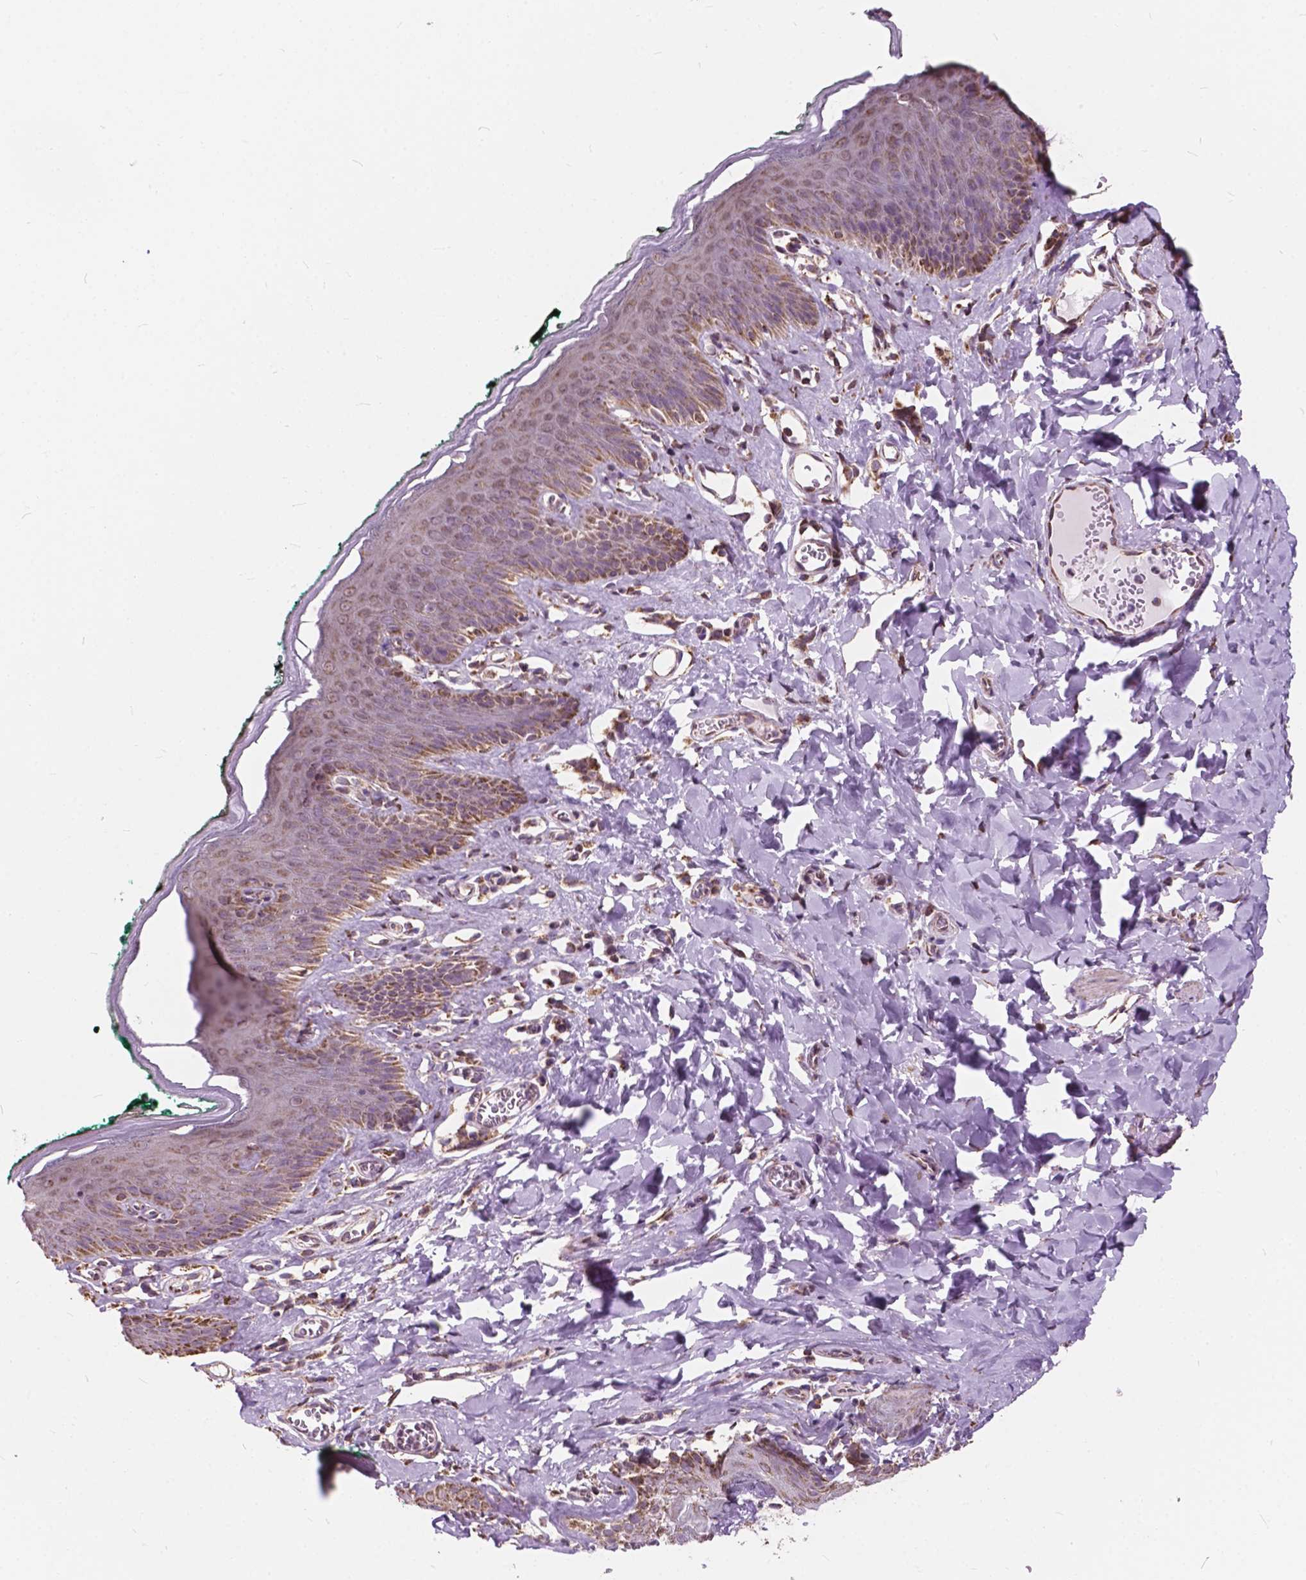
{"staining": {"intensity": "moderate", "quantity": ">75%", "location": "cytoplasmic/membranous"}, "tissue": "skin", "cell_type": "Epidermal cells", "image_type": "normal", "snomed": [{"axis": "morphology", "description": "Normal tissue, NOS"}, {"axis": "topography", "description": "Vulva"}, {"axis": "topography", "description": "Peripheral nerve tissue"}], "caption": "DAB (3,3'-diaminobenzidine) immunohistochemical staining of unremarkable human skin demonstrates moderate cytoplasmic/membranous protein expression in approximately >75% of epidermal cells.", "gene": "SCOC", "patient": {"sex": "female", "age": 66}}